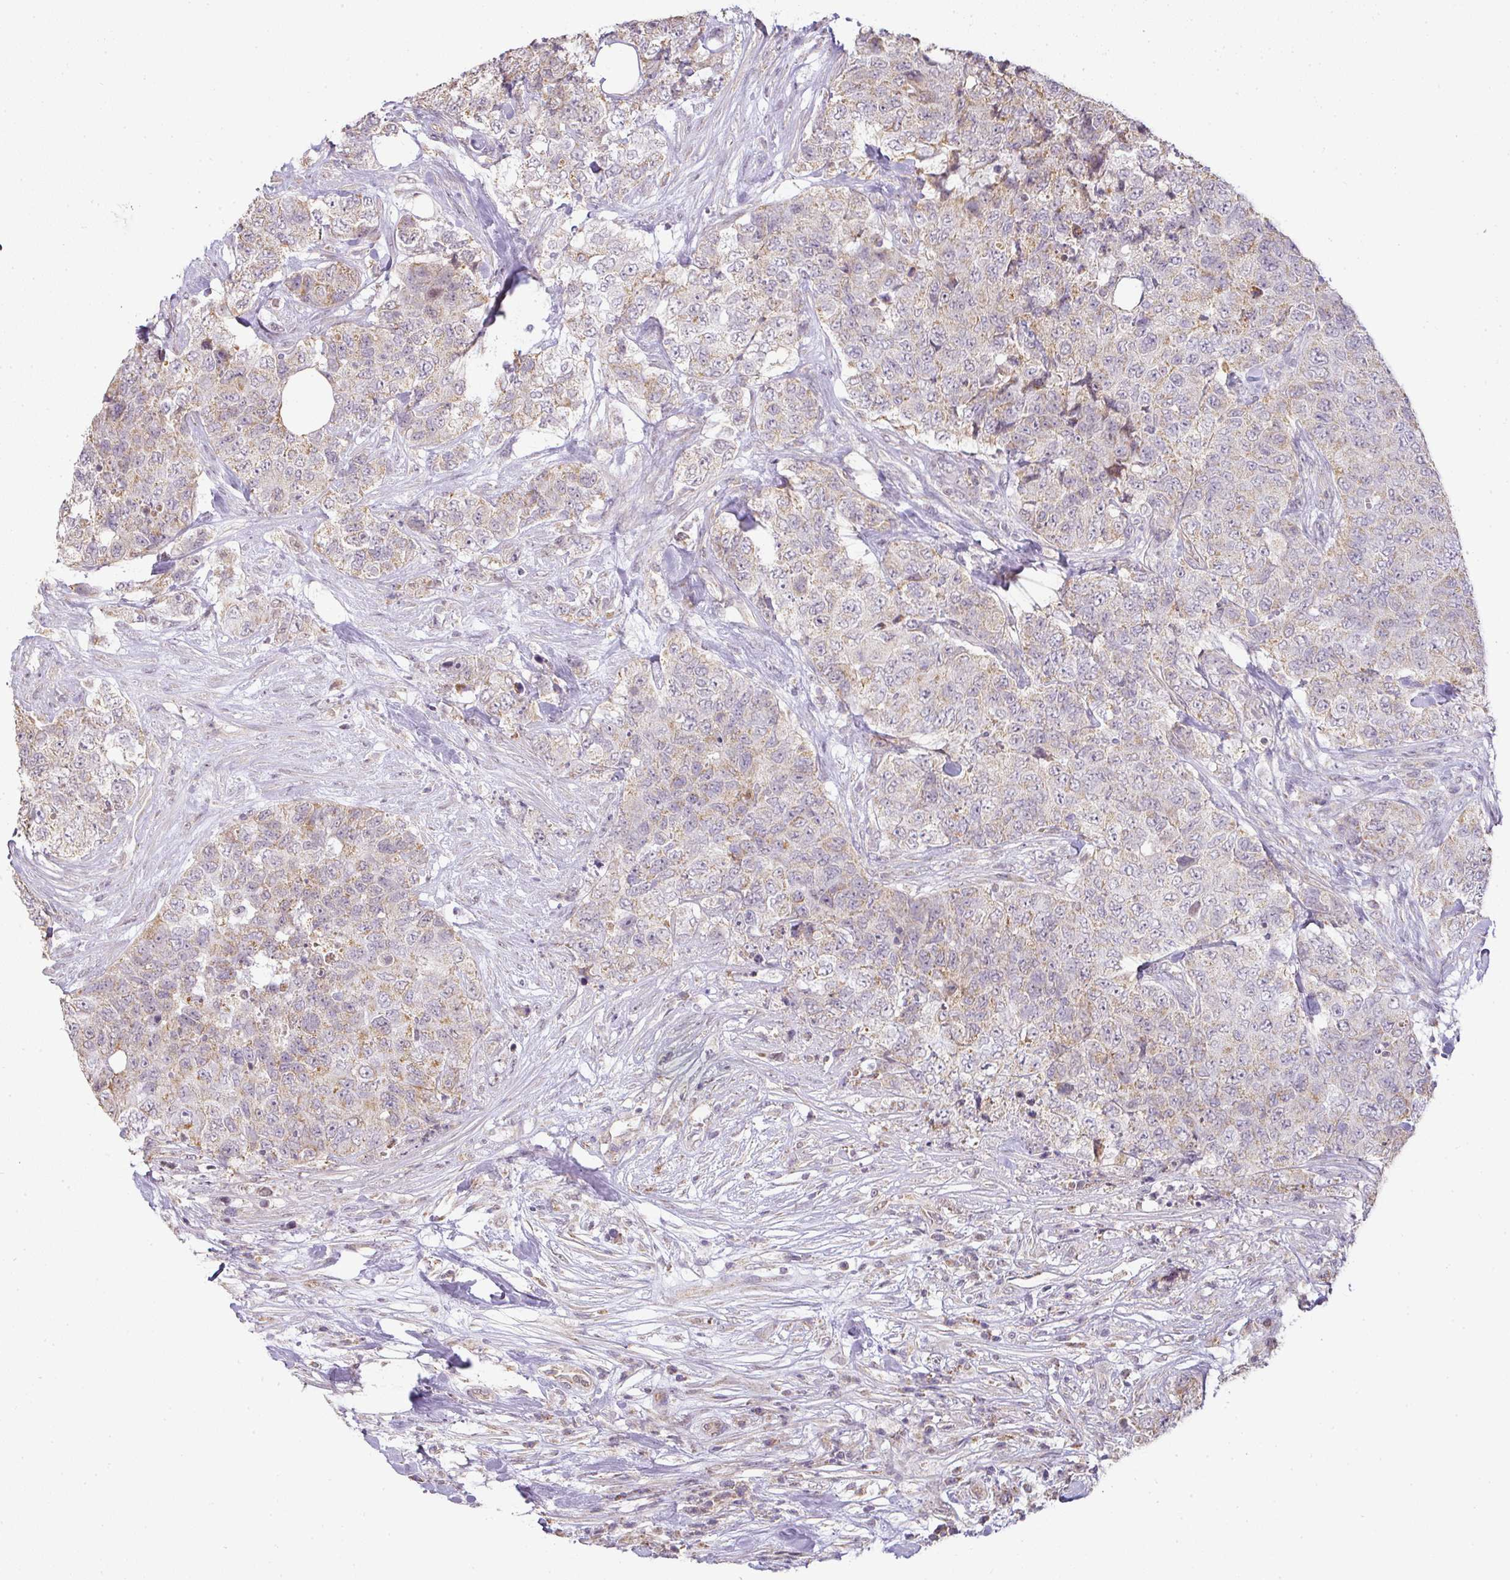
{"staining": {"intensity": "moderate", "quantity": "25%-75%", "location": "cytoplasmic/membranous"}, "tissue": "urothelial cancer", "cell_type": "Tumor cells", "image_type": "cancer", "snomed": [{"axis": "morphology", "description": "Urothelial carcinoma, High grade"}, {"axis": "topography", "description": "Urinary bladder"}], "caption": "A brown stain highlights moderate cytoplasmic/membranous expression of a protein in high-grade urothelial carcinoma tumor cells.", "gene": "MYOM2", "patient": {"sex": "female", "age": 78}}